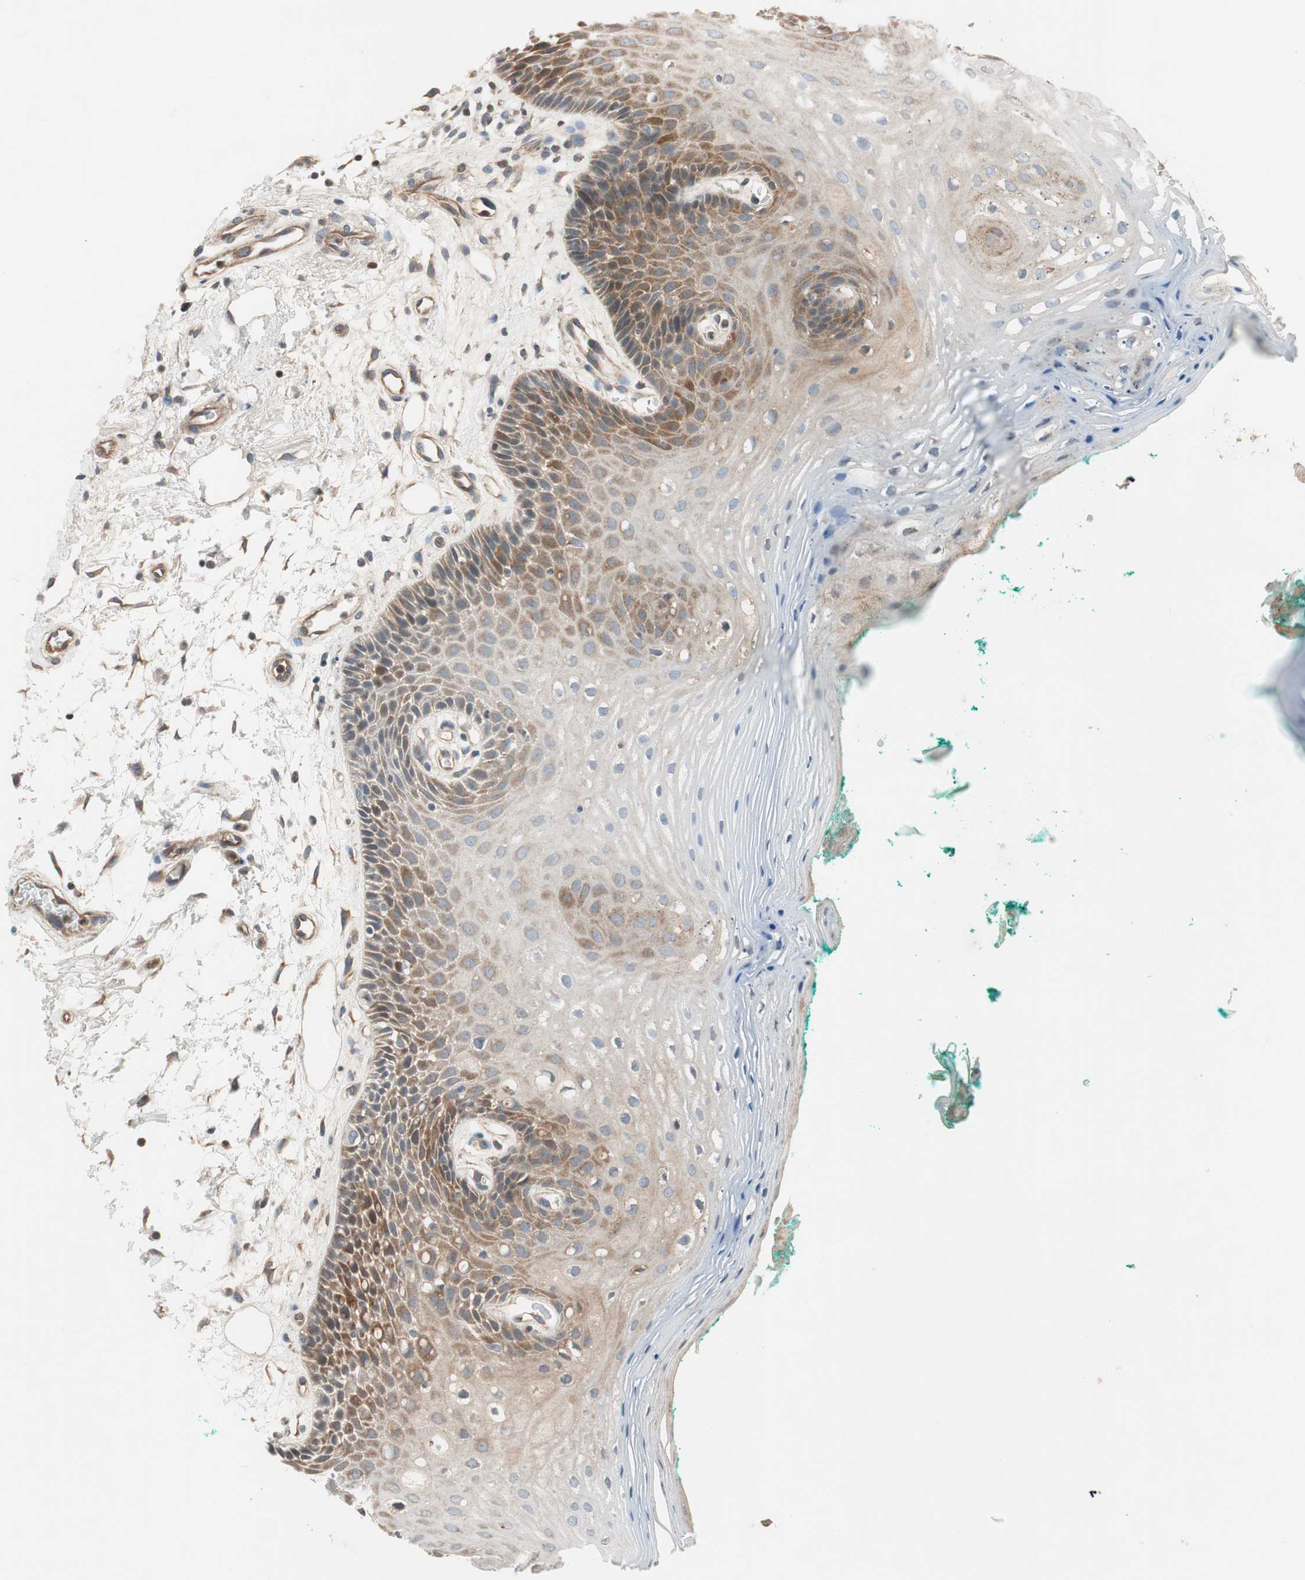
{"staining": {"intensity": "moderate", "quantity": "25%-75%", "location": "cytoplasmic/membranous"}, "tissue": "oral mucosa", "cell_type": "Squamous epithelial cells", "image_type": "normal", "snomed": [{"axis": "morphology", "description": "Normal tissue, NOS"}, {"axis": "topography", "description": "Skeletal muscle"}, {"axis": "topography", "description": "Oral tissue"}, {"axis": "topography", "description": "Peripheral nerve tissue"}], "caption": "An IHC micrograph of normal tissue is shown. Protein staining in brown highlights moderate cytoplasmic/membranous positivity in oral mucosa within squamous epithelial cells. The protein is stained brown, and the nuclei are stained in blue (DAB (3,3'-diaminobenzidine) IHC with brightfield microscopy, high magnification).", "gene": "GCLM", "patient": {"sex": "female", "age": 84}}